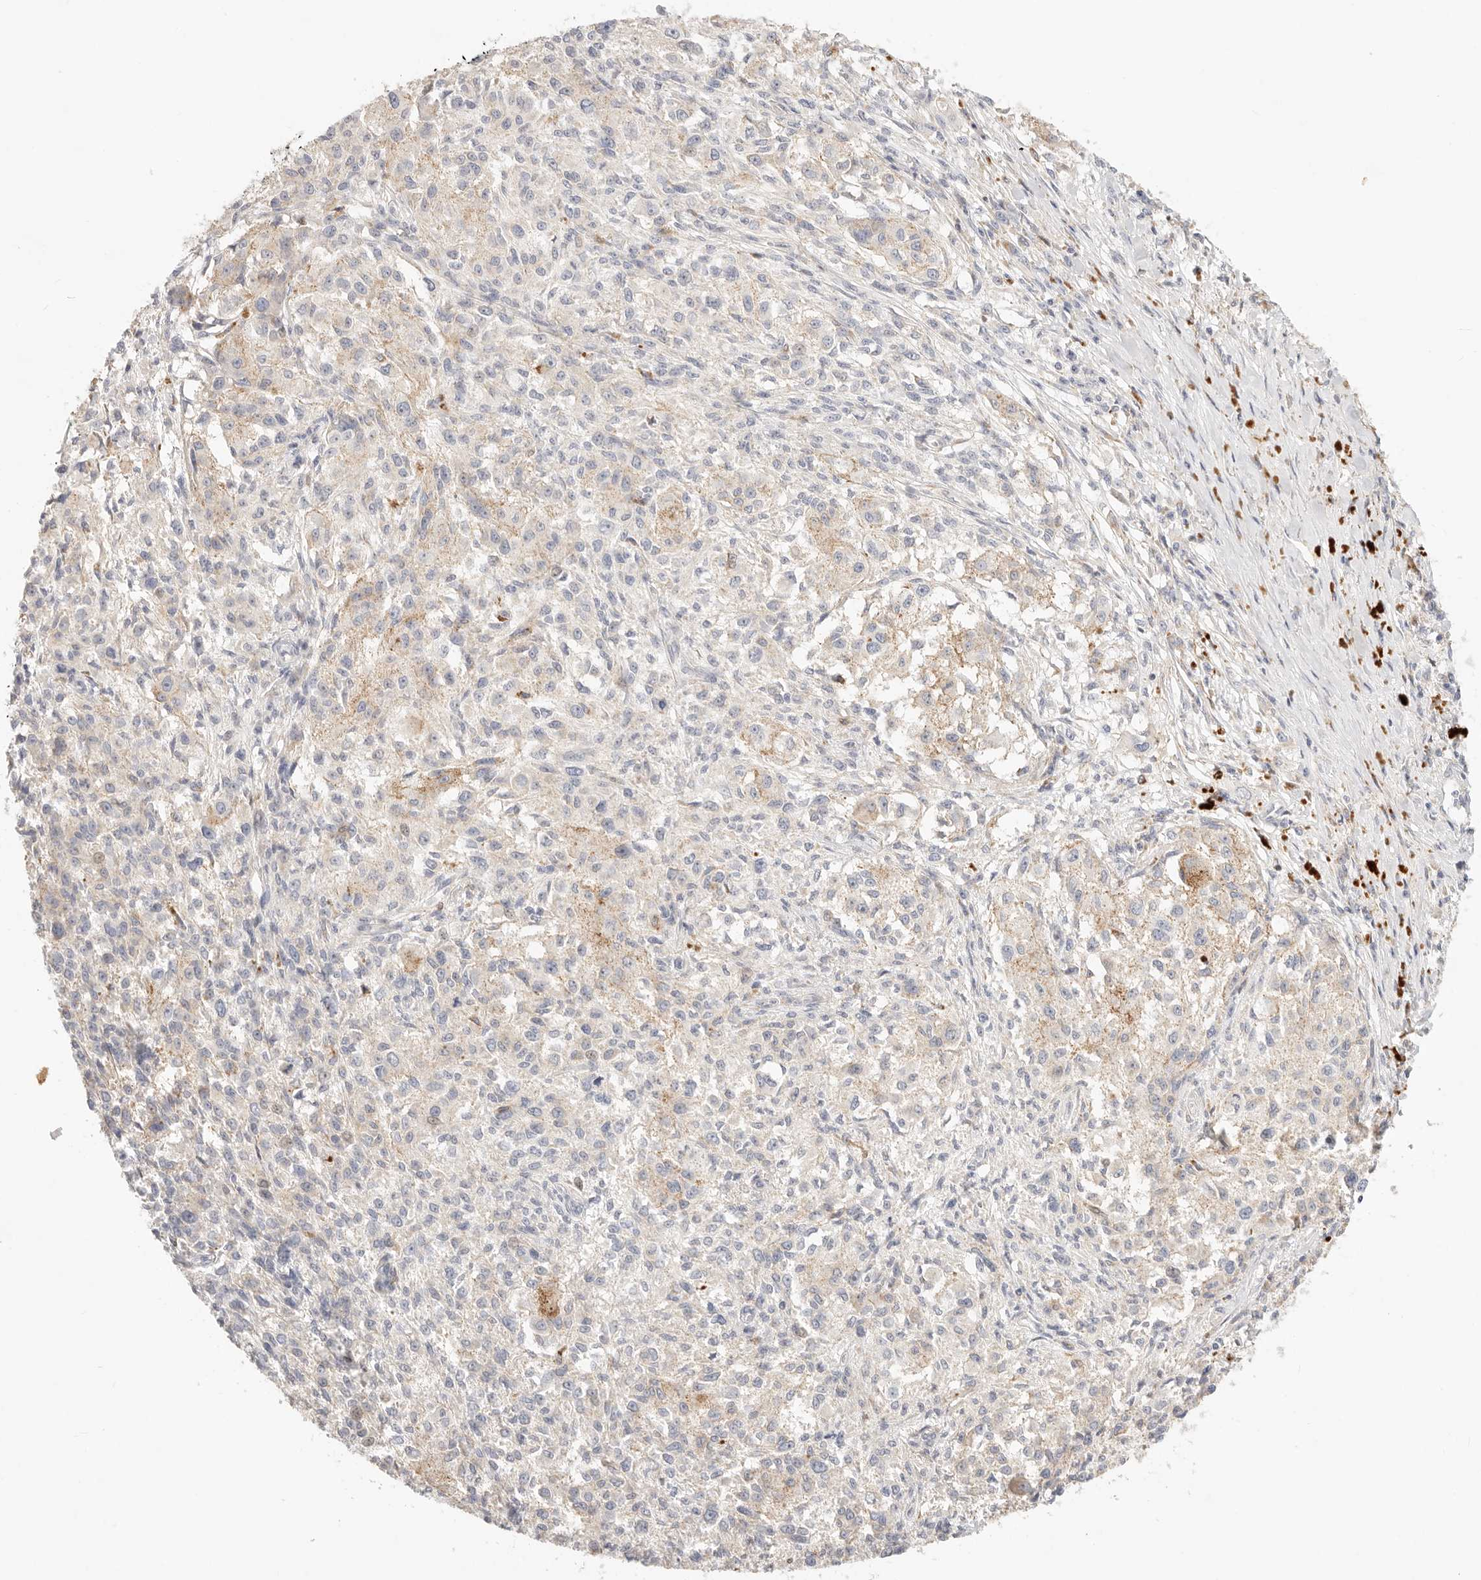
{"staining": {"intensity": "weak", "quantity": "25%-75%", "location": "cytoplasmic/membranous"}, "tissue": "melanoma", "cell_type": "Tumor cells", "image_type": "cancer", "snomed": [{"axis": "morphology", "description": "Necrosis, NOS"}, {"axis": "morphology", "description": "Malignant melanoma, NOS"}, {"axis": "topography", "description": "Skin"}], "caption": "Immunohistochemical staining of melanoma shows low levels of weak cytoplasmic/membranous protein positivity in approximately 25%-75% of tumor cells. The protein of interest is shown in brown color, while the nuclei are stained blue.", "gene": "ACOX1", "patient": {"sex": "female", "age": 87}}